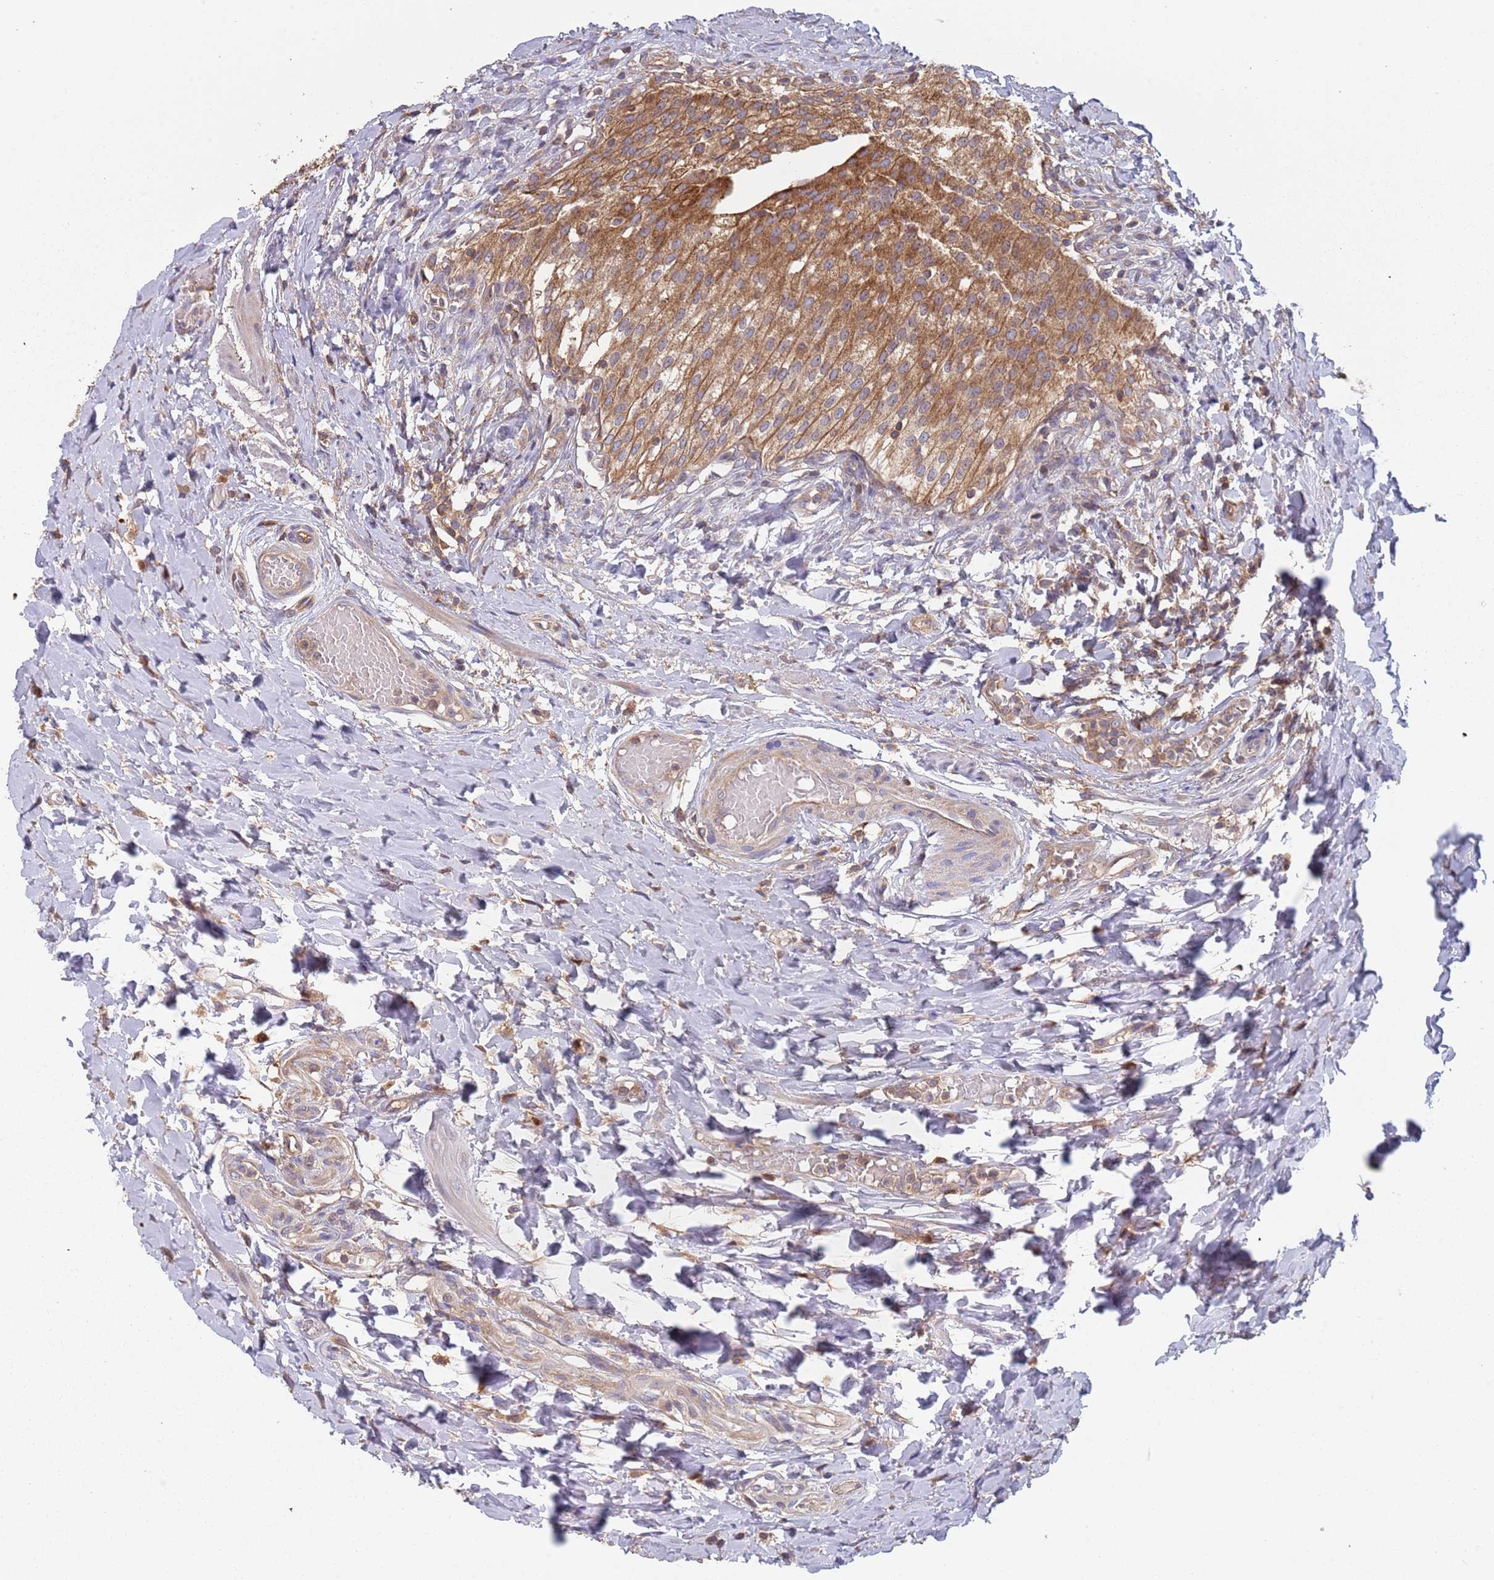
{"staining": {"intensity": "strong", "quantity": ">75%", "location": "cytoplasmic/membranous"}, "tissue": "urinary bladder", "cell_type": "Urothelial cells", "image_type": "normal", "snomed": [{"axis": "morphology", "description": "Normal tissue, NOS"}, {"axis": "morphology", "description": "Inflammation, NOS"}, {"axis": "topography", "description": "Urinary bladder"}], "caption": "Protein expression by immunohistochemistry (IHC) demonstrates strong cytoplasmic/membranous expression in about >75% of urothelial cells in benign urinary bladder. Nuclei are stained in blue.", "gene": "GDI1", "patient": {"sex": "male", "age": 64}}